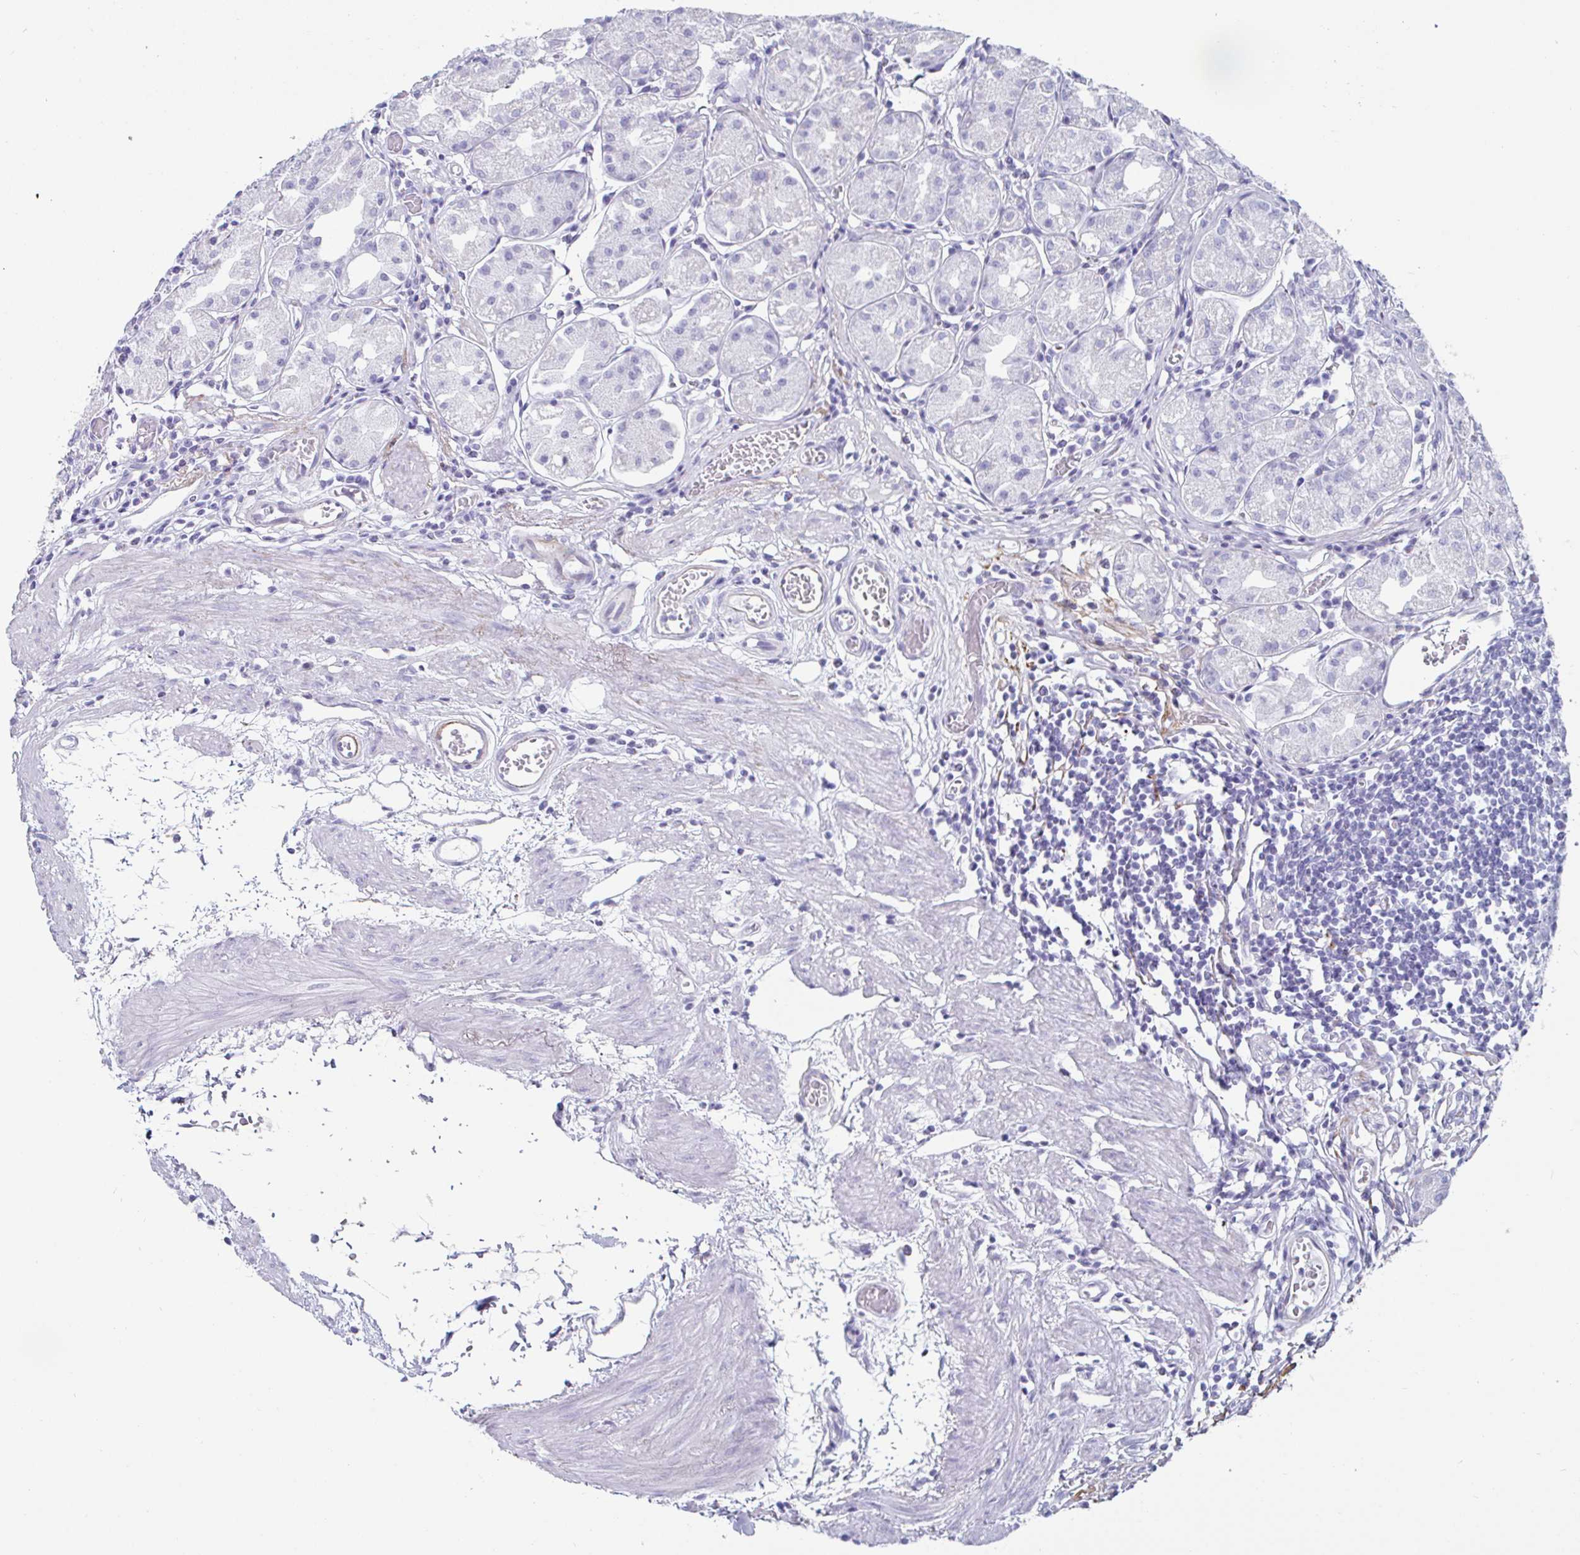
{"staining": {"intensity": "negative", "quantity": "none", "location": "none"}, "tissue": "stomach", "cell_type": "Glandular cells", "image_type": "normal", "snomed": [{"axis": "morphology", "description": "Normal tissue, NOS"}, {"axis": "topography", "description": "Stomach"}], "caption": "Immunohistochemistry (IHC) of normal human stomach exhibits no staining in glandular cells.", "gene": "CREG2", "patient": {"sex": "male", "age": 55}}